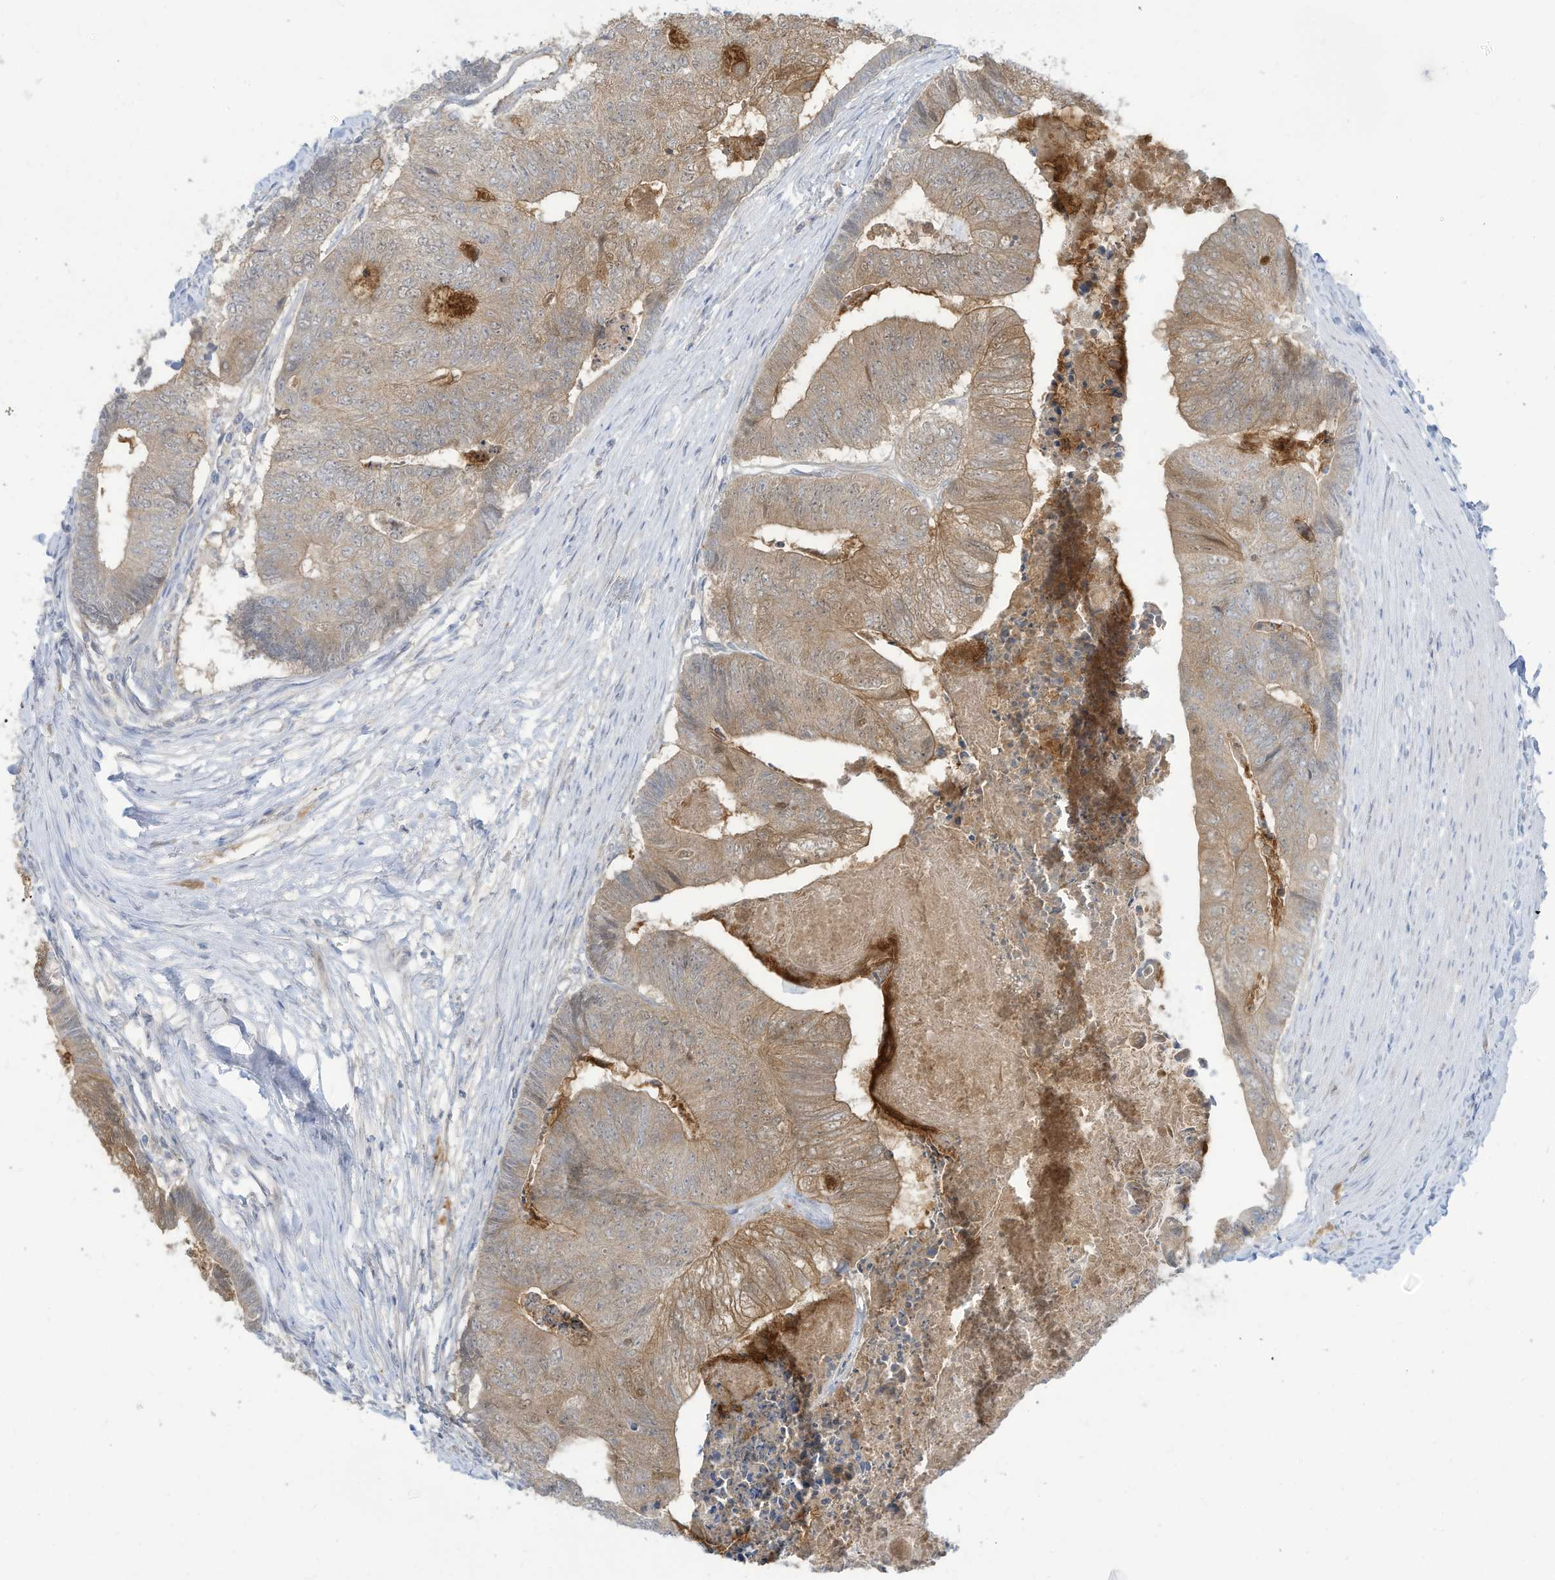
{"staining": {"intensity": "weak", "quantity": ">75%", "location": "cytoplasmic/membranous"}, "tissue": "colorectal cancer", "cell_type": "Tumor cells", "image_type": "cancer", "snomed": [{"axis": "morphology", "description": "Adenocarcinoma, NOS"}, {"axis": "topography", "description": "Colon"}], "caption": "Immunohistochemistry image of neoplastic tissue: human colorectal cancer stained using IHC displays low levels of weak protein expression localized specifically in the cytoplasmic/membranous of tumor cells, appearing as a cytoplasmic/membranous brown color.", "gene": "LRRN2", "patient": {"sex": "female", "age": 67}}